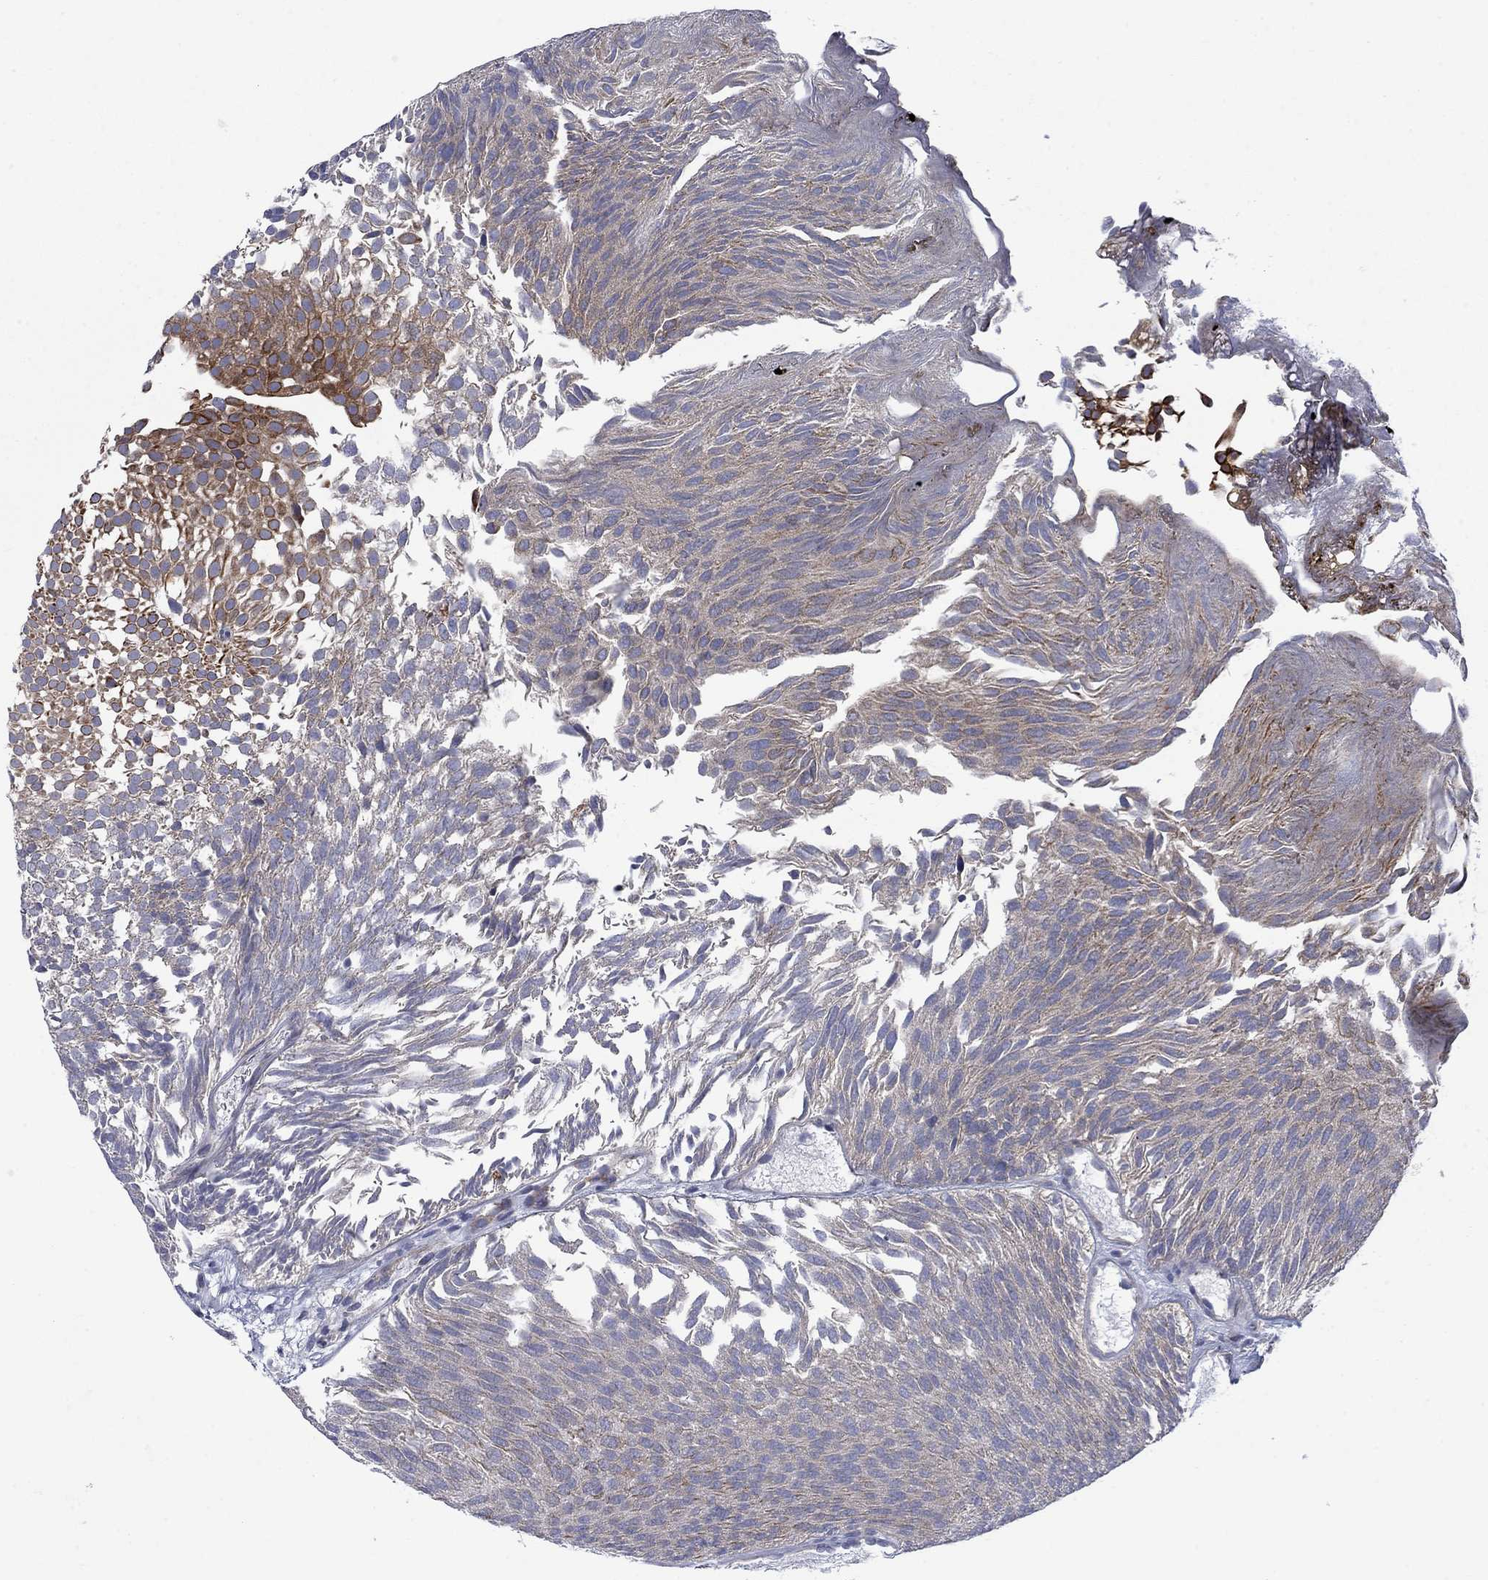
{"staining": {"intensity": "strong", "quantity": "<25%", "location": "cytoplasmic/membranous"}, "tissue": "urothelial cancer", "cell_type": "Tumor cells", "image_type": "cancer", "snomed": [{"axis": "morphology", "description": "Urothelial carcinoma, Low grade"}, {"axis": "topography", "description": "Urinary bladder"}], "caption": "Urothelial cancer stained with DAB (3,3'-diaminobenzidine) immunohistochemistry (IHC) displays medium levels of strong cytoplasmic/membranous positivity in approximately <25% of tumor cells.", "gene": "FXR1", "patient": {"sex": "male", "age": 52}}